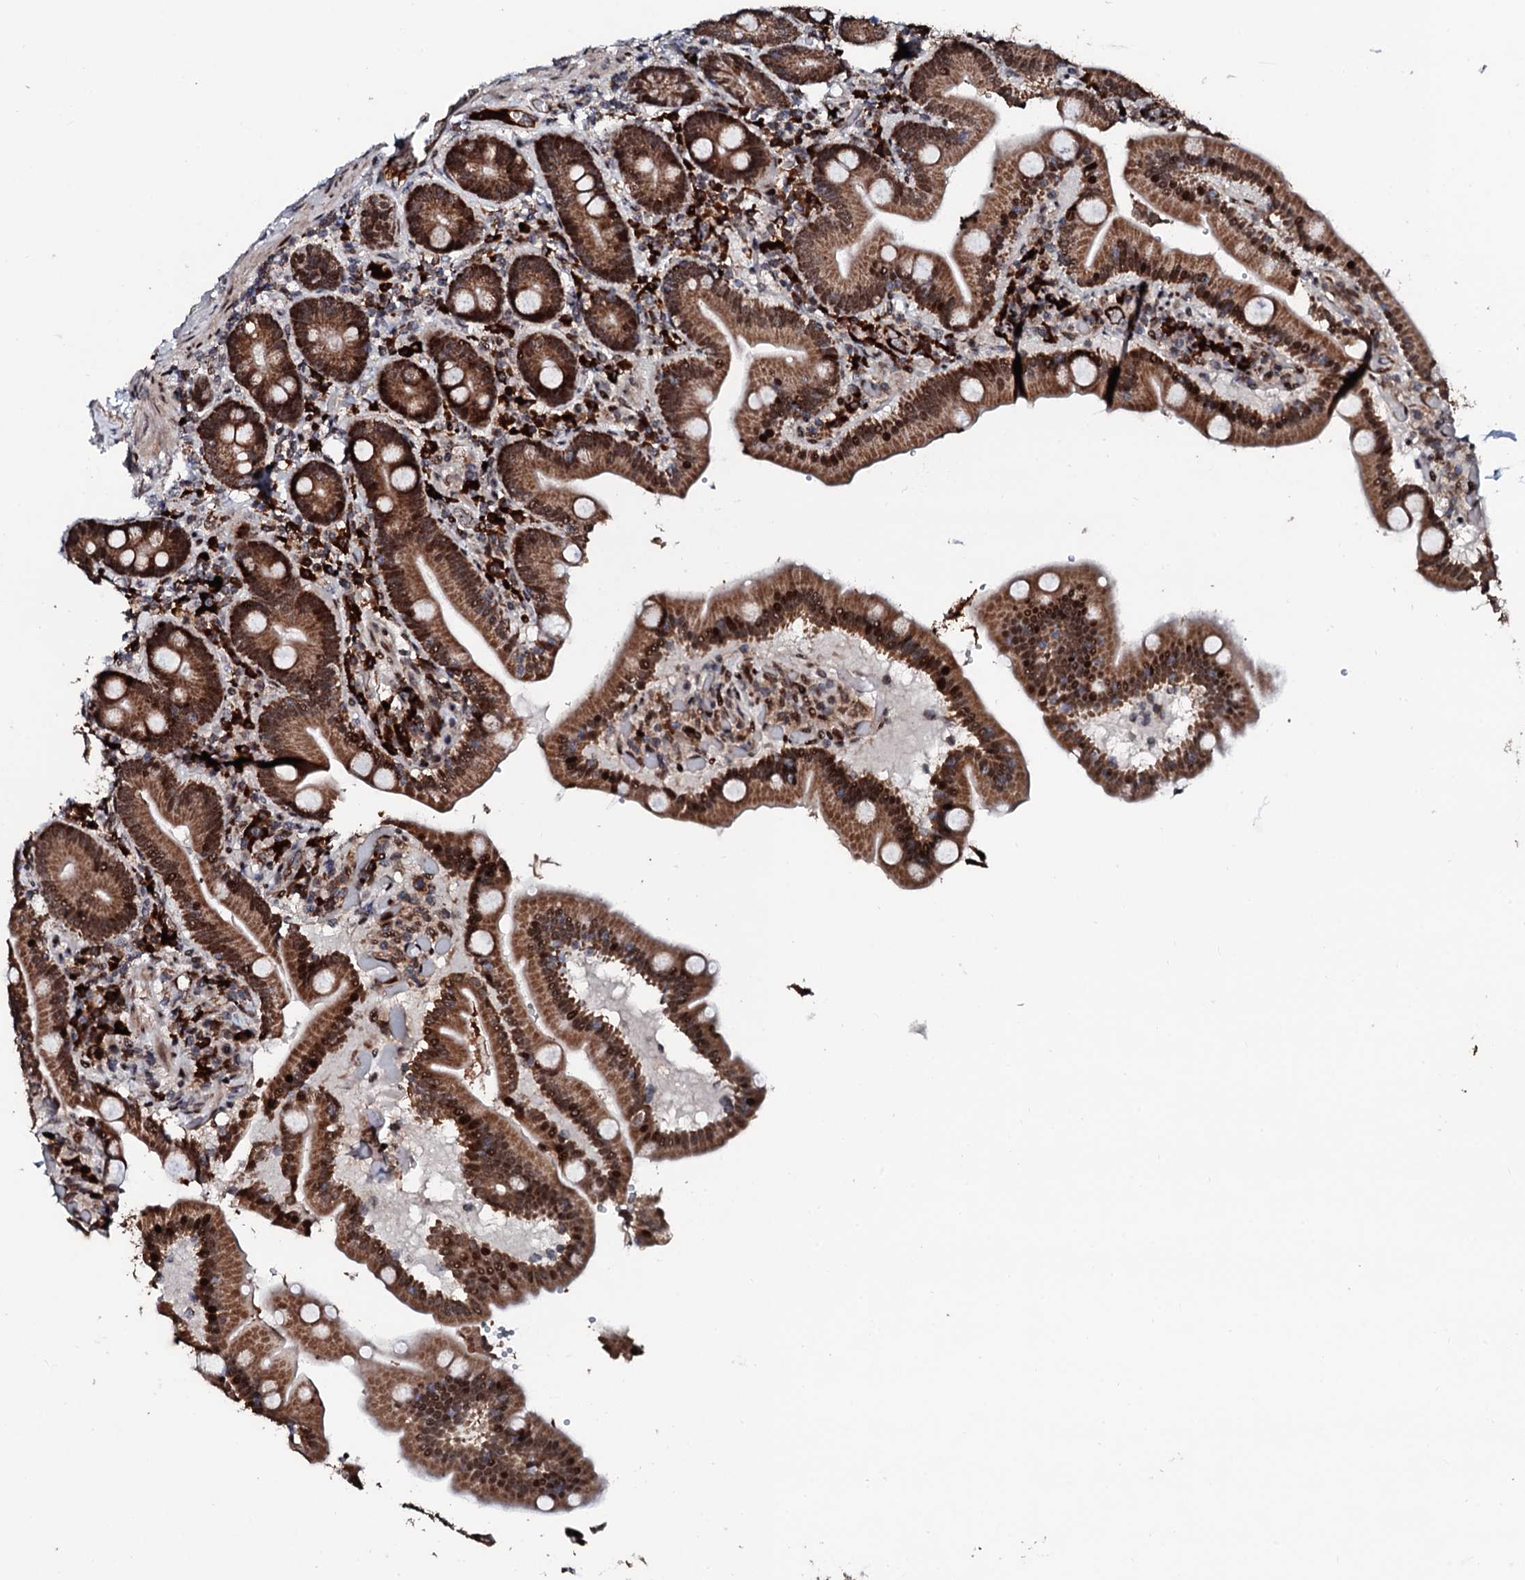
{"staining": {"intensity": "strong", "quantity": ">75%", "location": "cytoplasmic/membranous,nuclear"}, "tissue": "duodenum", "cell_type": "Glandular cells", "image_type": "normal", "snomed": [{"axis": "morphology", "description": "Normal tissue, NOS"}, {"axis": "topography", "description": "Duodenum"}], "caption": "Strong cytoplasmic/membranous,nuclear positivity for a protein is present in approximately >75% of glandular cells of benign duodenum using IHC.", "gene": "KIF18A", "patient": {"sex": "female", "age": 62}}